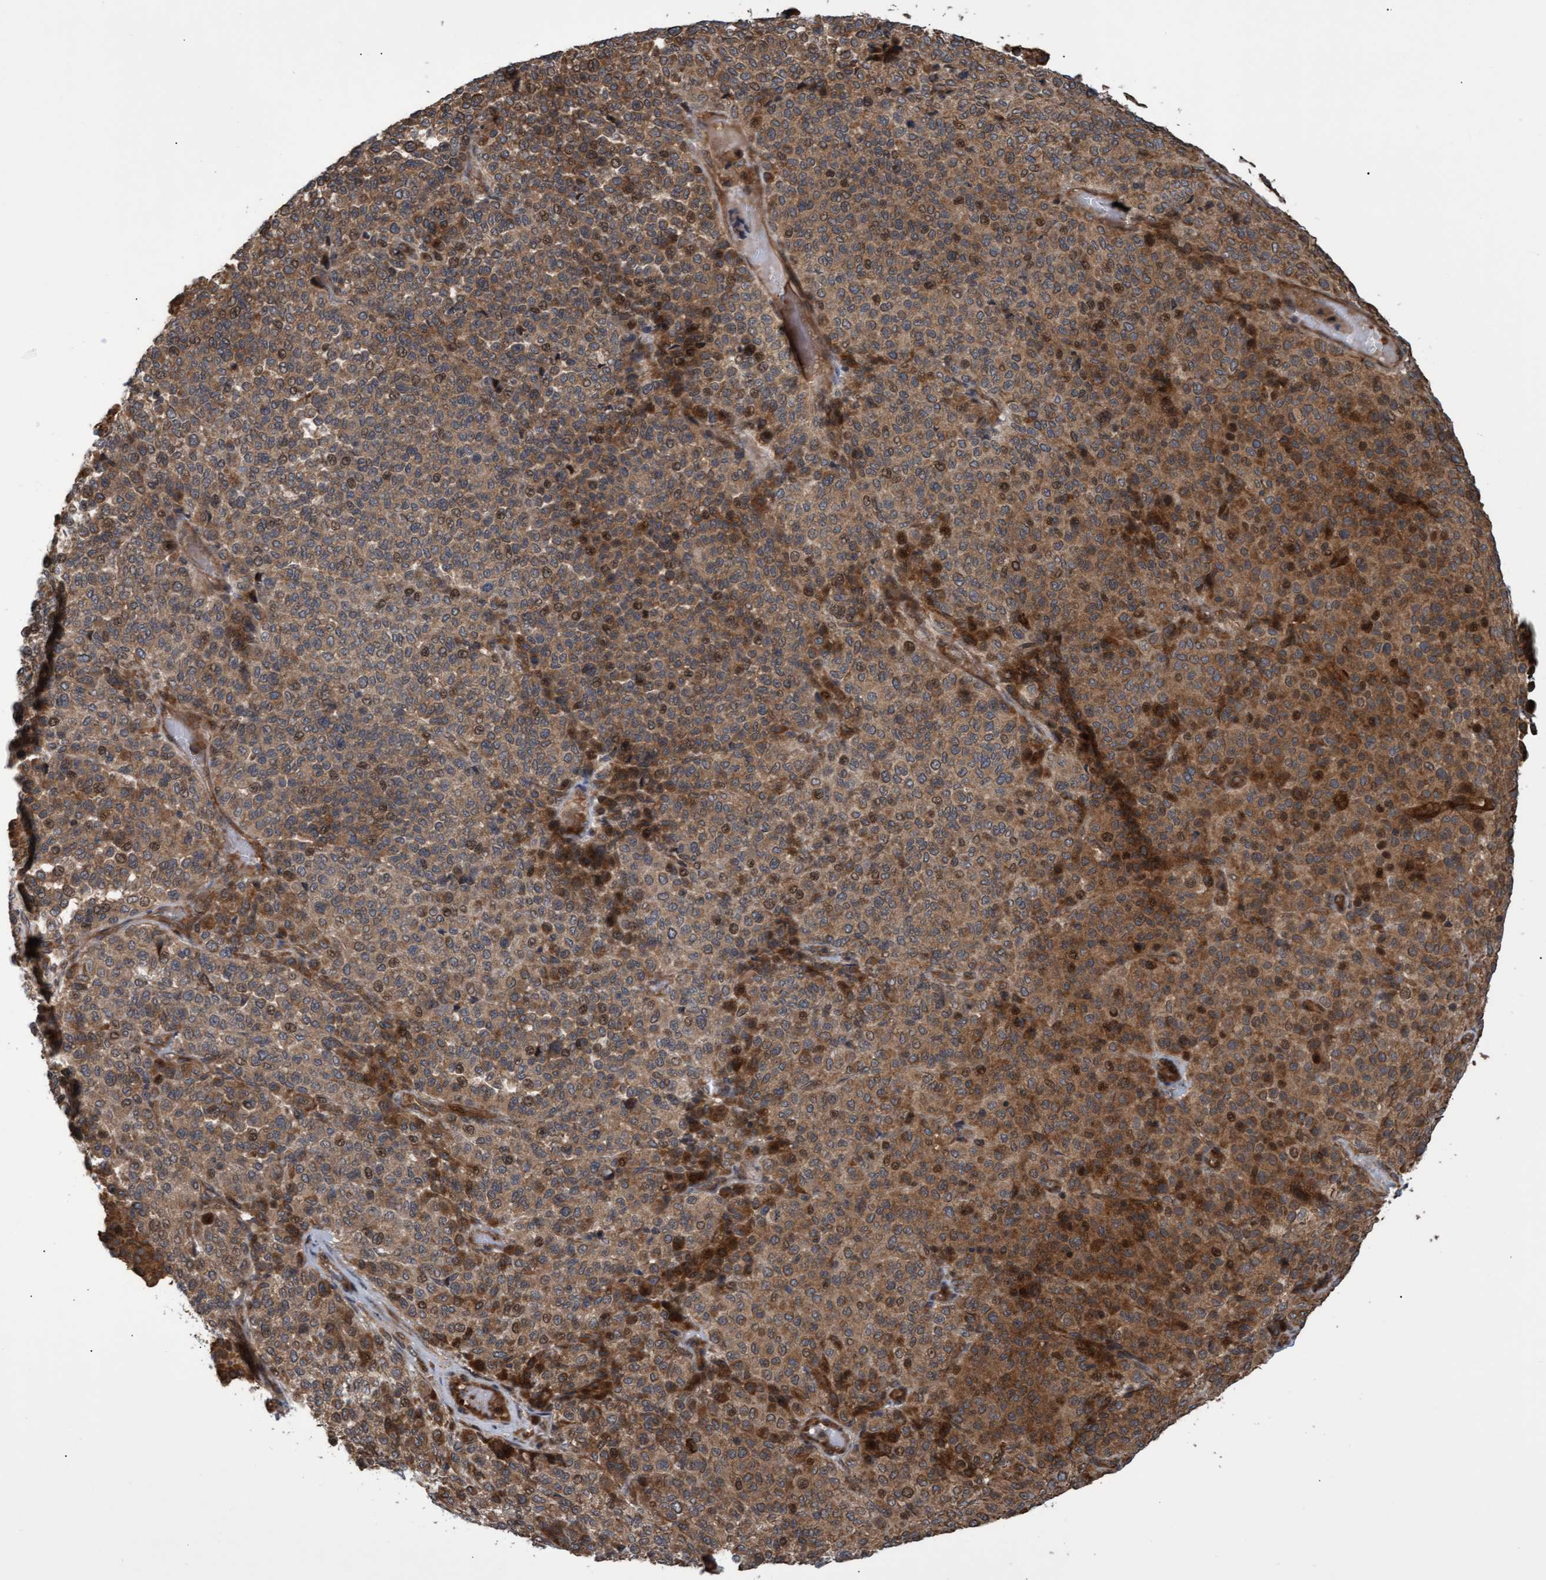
{"staining": {"intensity": "moderate", "quantity": ">75%", "location": "cytoplasmic/membranous"}, "tissue": "melanoma", "cell_type": "Tumor cells", "image_type": "cancer", "snomed": [{"axis": "morphology", "description": "Malignant melanoma, Metastatic site"}, {"axis": "topography", "description": "Pancreas"}], "caption": "A brown stain shows moderate cytoplasmic/membranous expression of a protein in melanoma tumor cells.", "gene": "TNFRSF10B", "patient": {"sex": "female", "age": 30}}